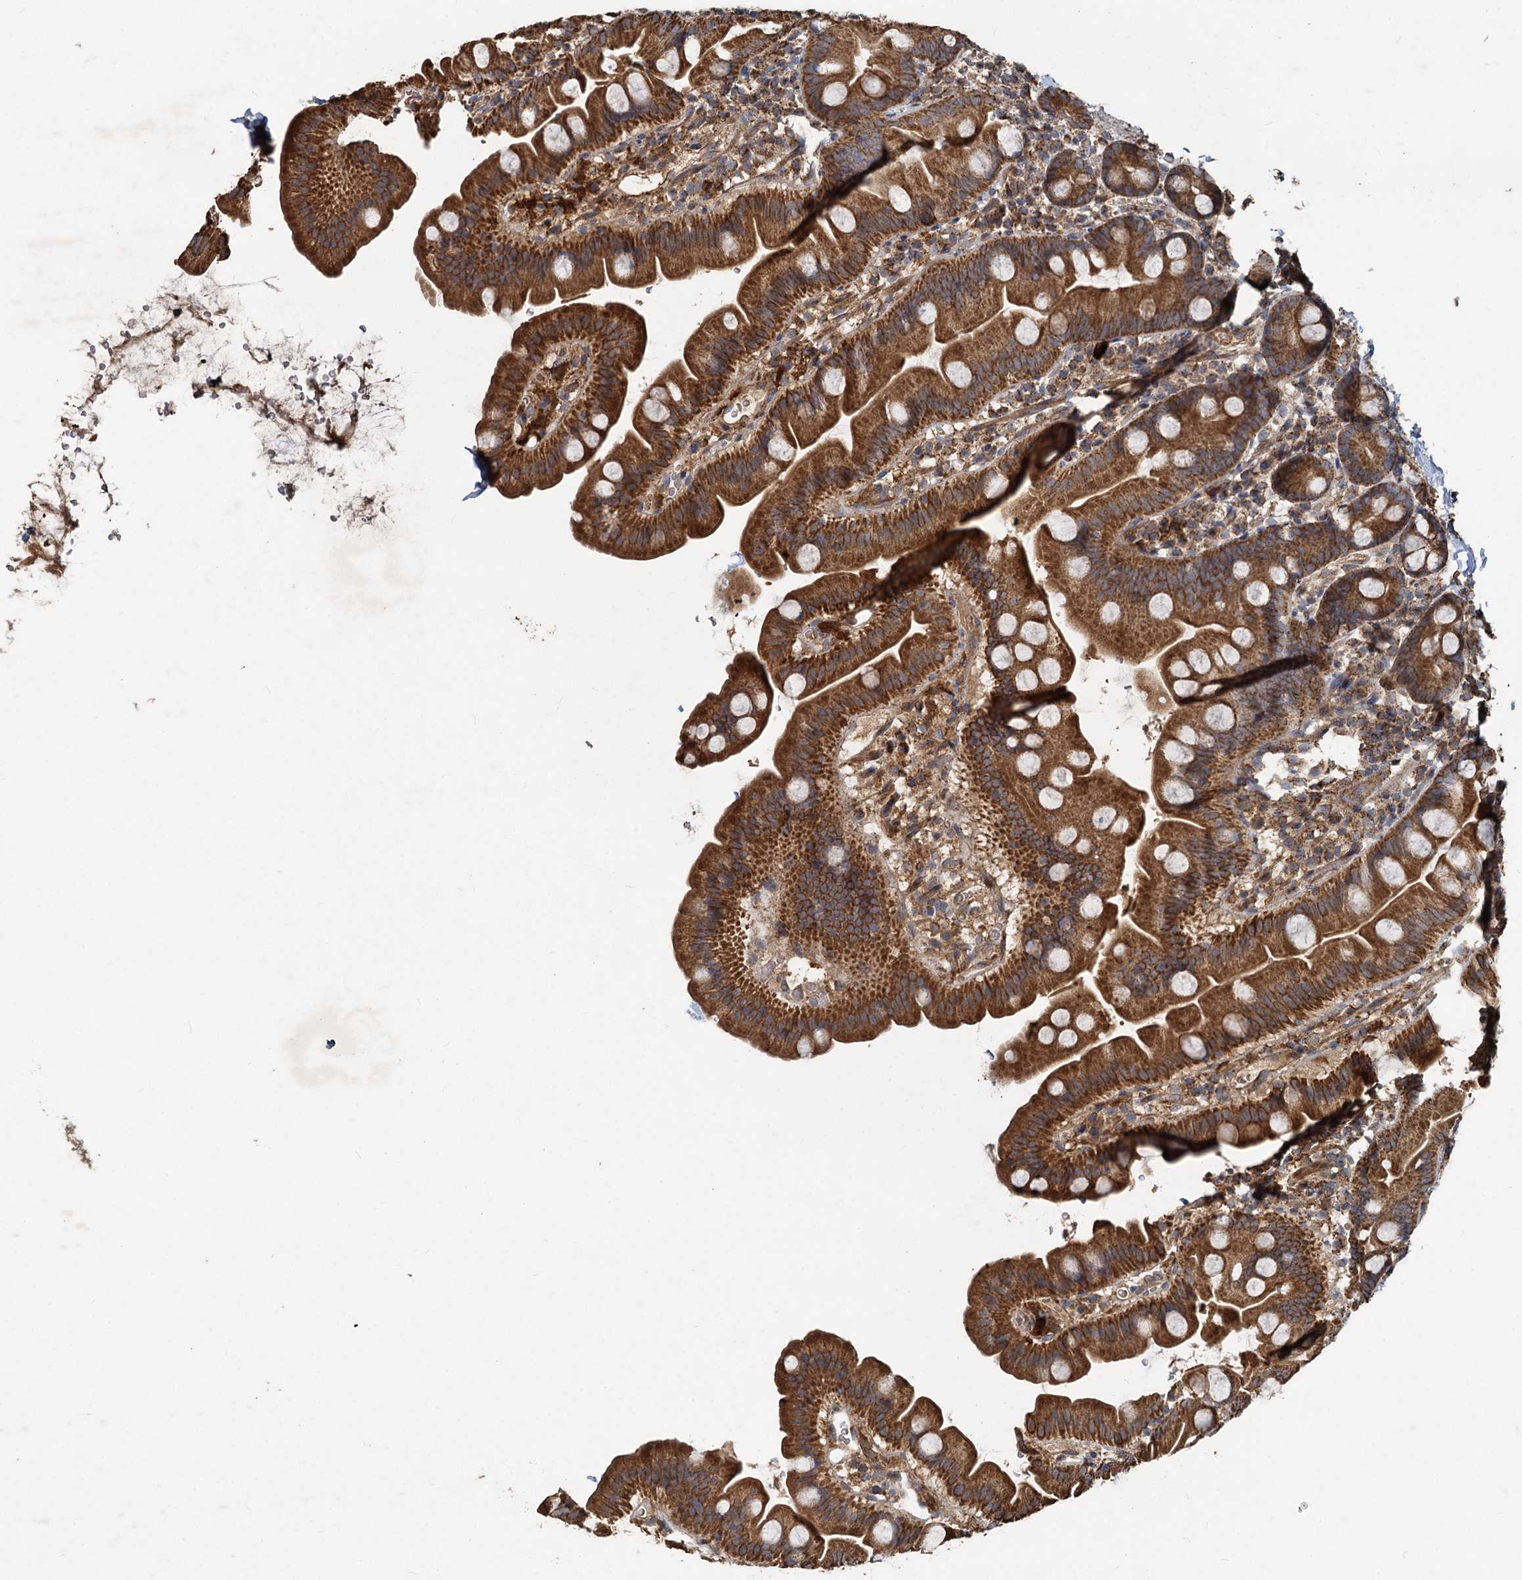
{"staining": {"intensity": "strong", "quantity": ">75%", "location": "cytoplasmic/membranous"}, "tissue": "small intestine", "cell_type": "Glandular cells", "image_type": "normal", "snomed": [{"axis": "morphology", "description": "Normal tissue, NOS"}, {"axis": "topography", "description": "Small intestine"}], "caption": "Immunohistochemical staining of benign human small intestine displays strong cytoplasmic/membranous protein positivity in about >75% of glandular cells. The staining was performed using DAB, with brown indicating positive protein expression. Nuclei are stained blue with hematoxylin.", "gene": "SDS", "patient": {"sex": "female", "age": 68}}